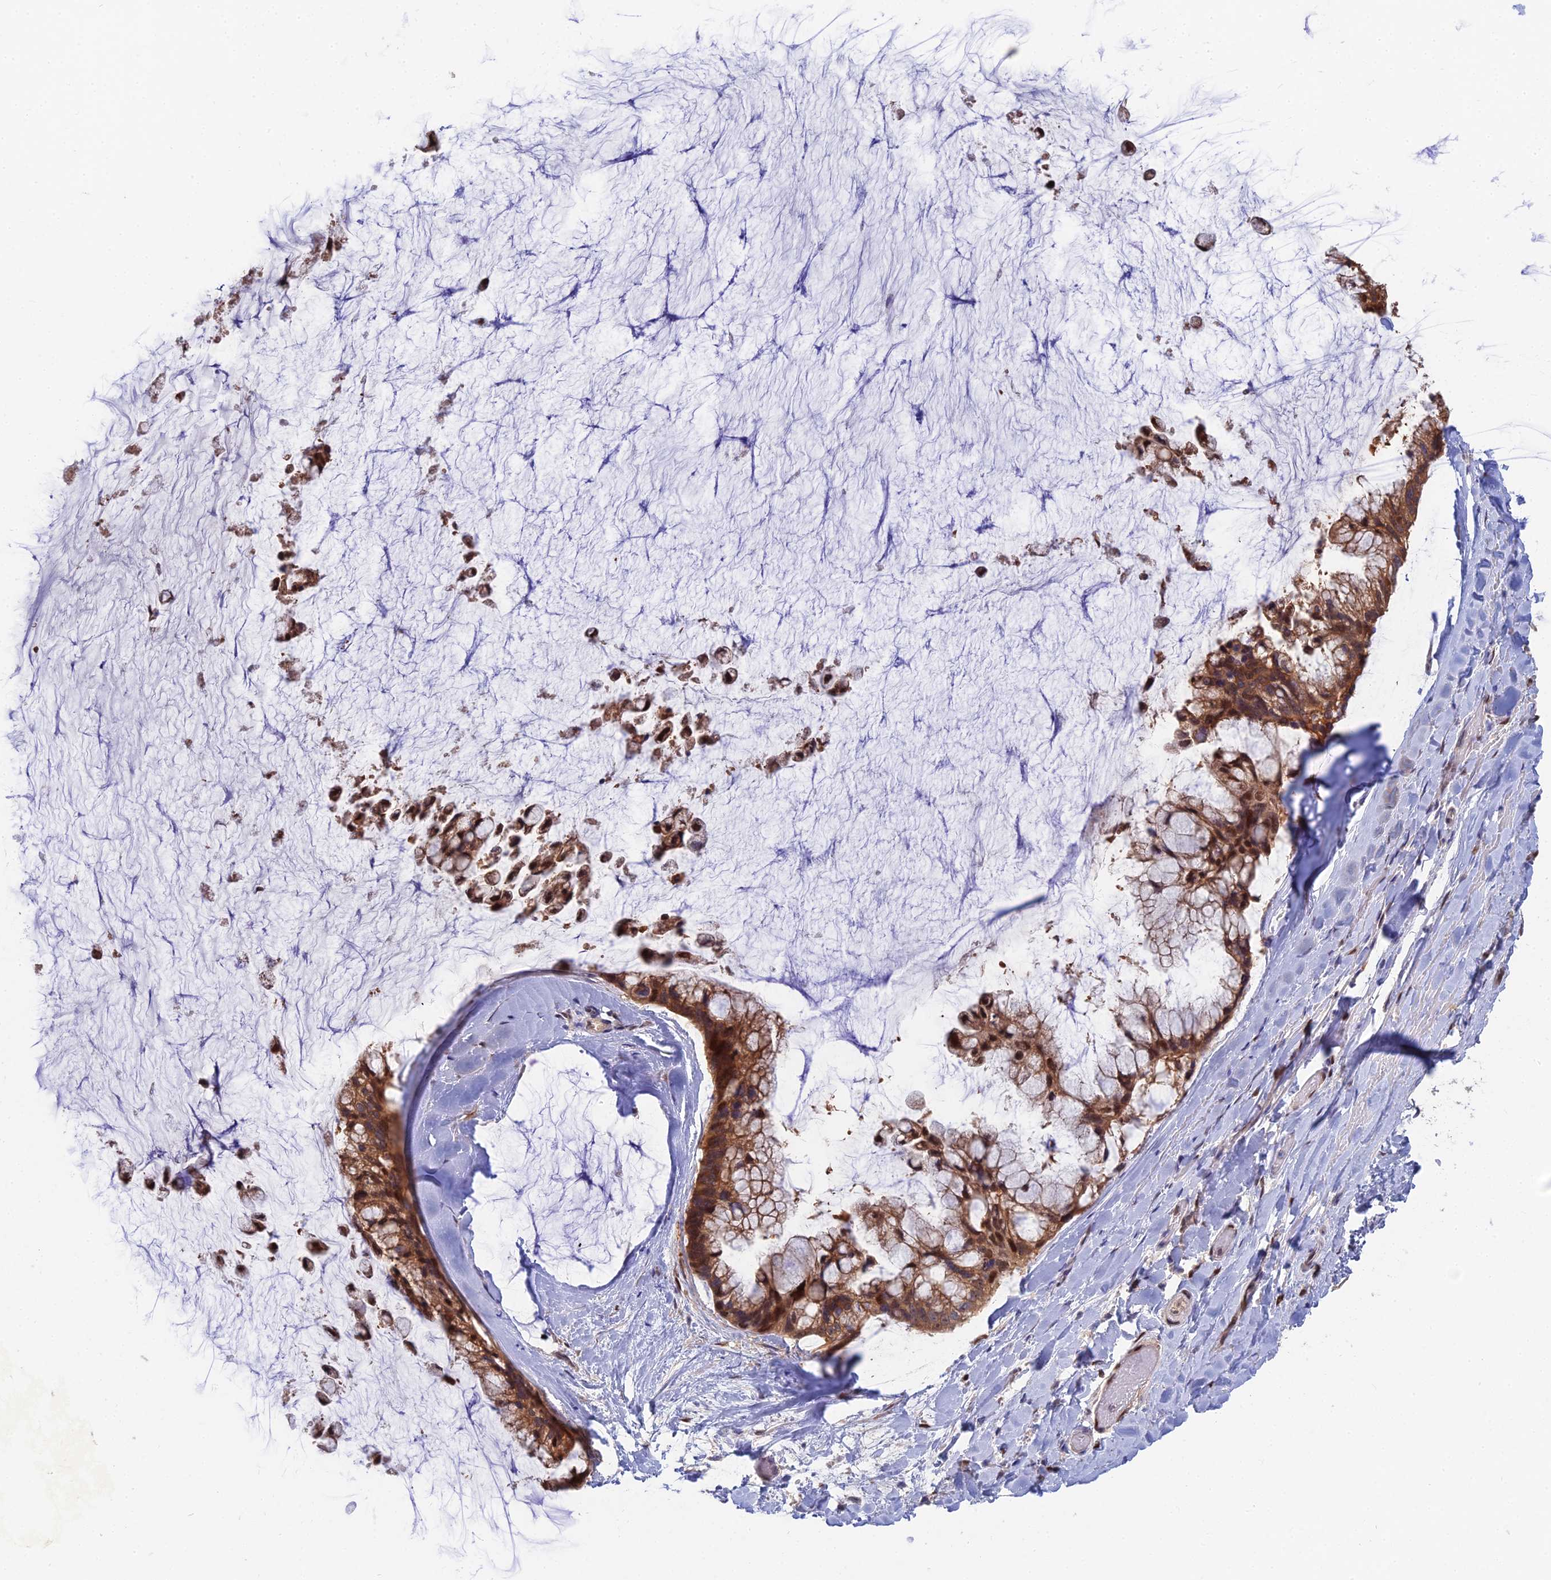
{"staining": {"intensity": "strong", "quantity": ">75%", "location": "cytoplasmic/membranous,nuclear"}, "tissue": "ovarian cancer", "cell_type": "Tumor cells", "image_type": "cancer", "snomed": [{"axis": "morphology", "description": "Cystadenocarcinoma, mucinous, NOS"}, {"axis": "topography", "description": "Ovary"}], "caption": "High-power microscopy captured an IHC micrograph of ovarian cancer, revealing strong cytoplasmic/membranous and nuclear expression in about >75% of tumor cells.", "gene": "DNPEP", "patient": {"sex": "female", "age": 39}}